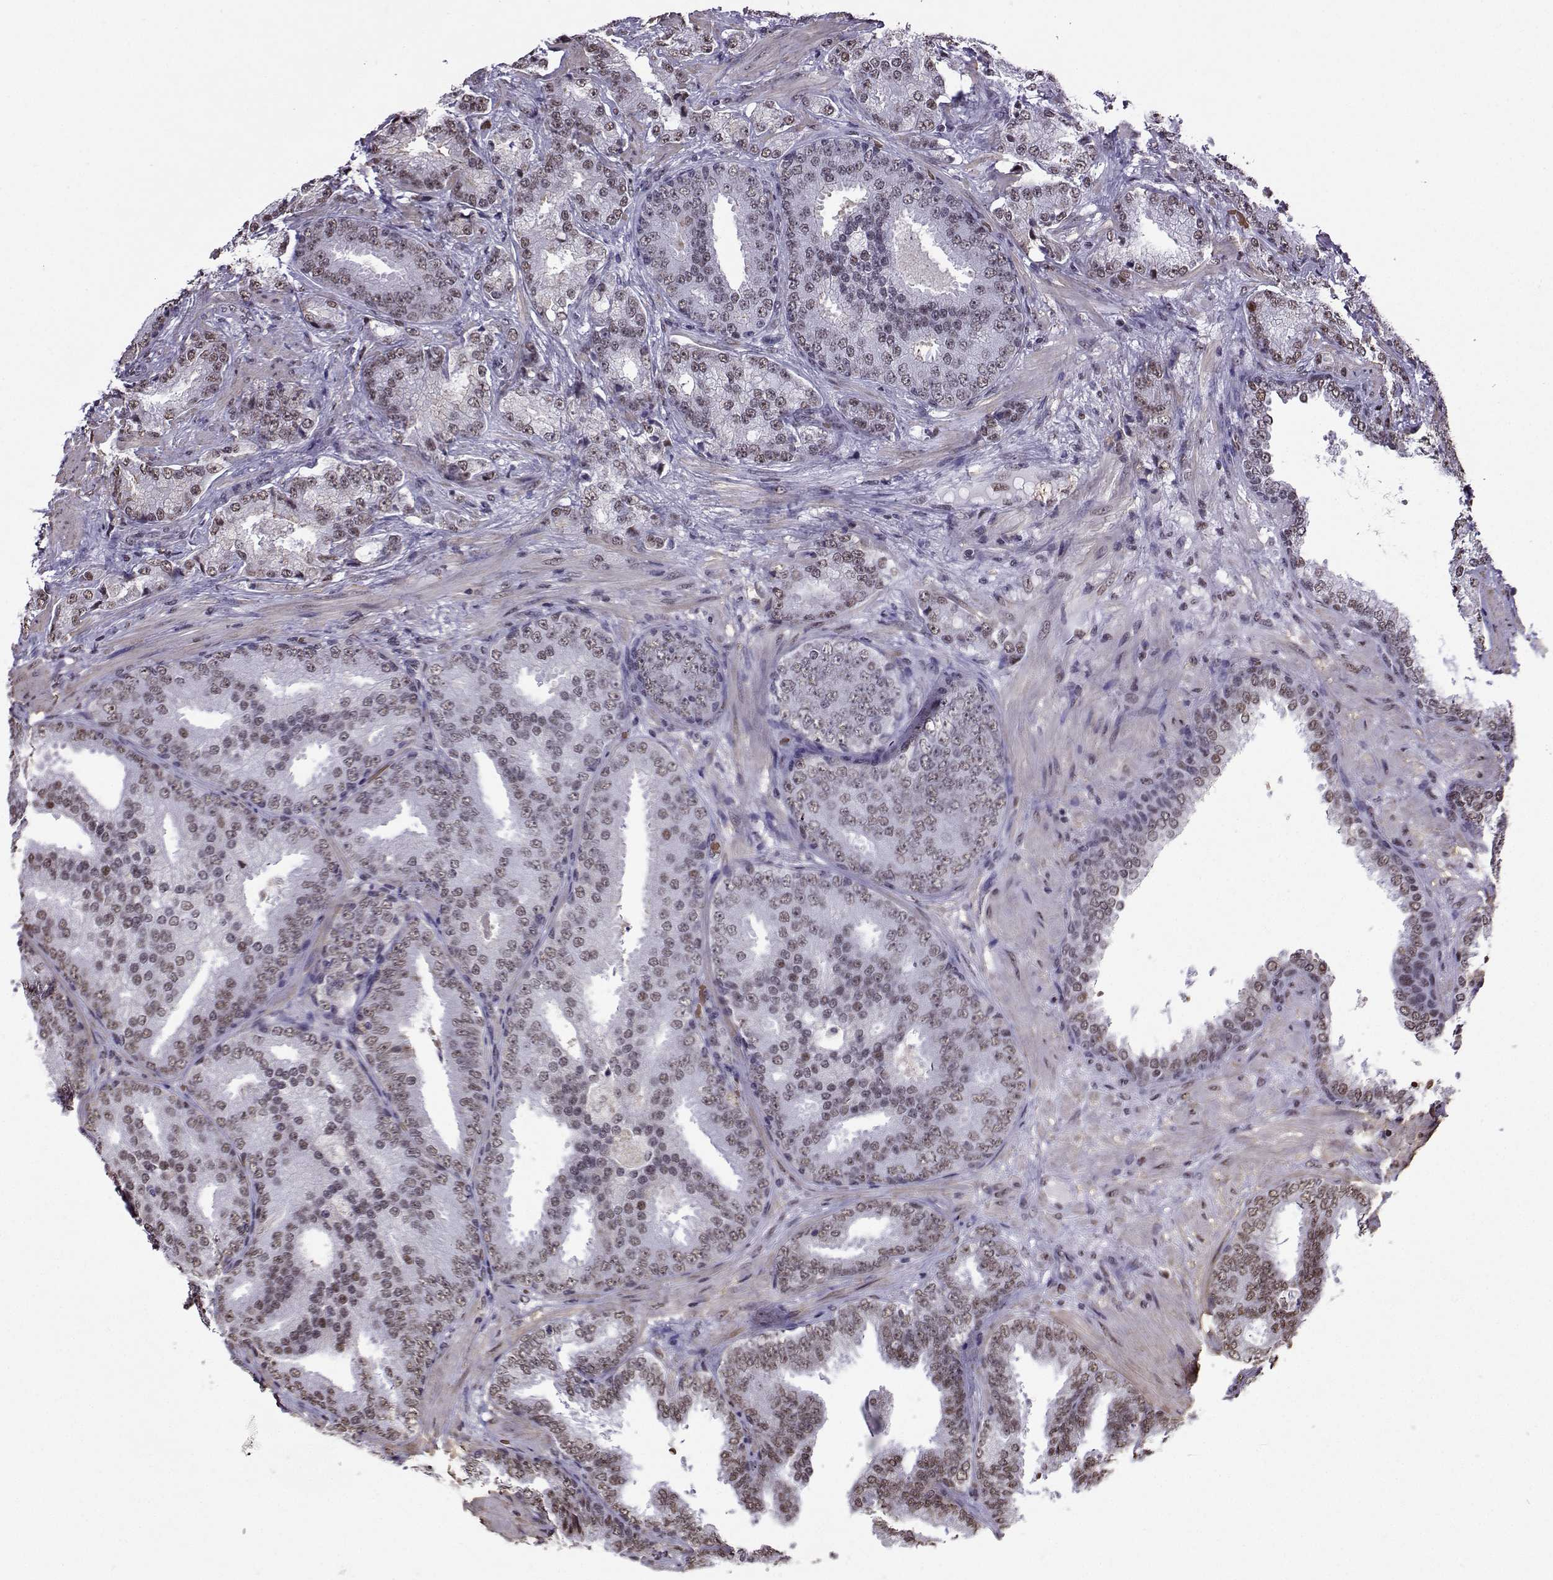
{"staining": {"intensity": "negative", "quantity": "none", "location": "none"}, "tissue": "prostate cancer", "cell_type": "Tumor cells", "image_type": "cancer", "snomed": [{"axis": "morphology", "description": "Adenocarcinoma, Low grade"}, {"axis": "topography", "description": "Prostate"}], "caption": "Tumor cells show no significant protein staining in prostate cancer. (Brightfield microscopy of DAB (3,3'-diaminobenzidine) immunohistochemistry at high magnification).", "gene": "CCNK", "patient": {"sex": "male", "age": 68}}